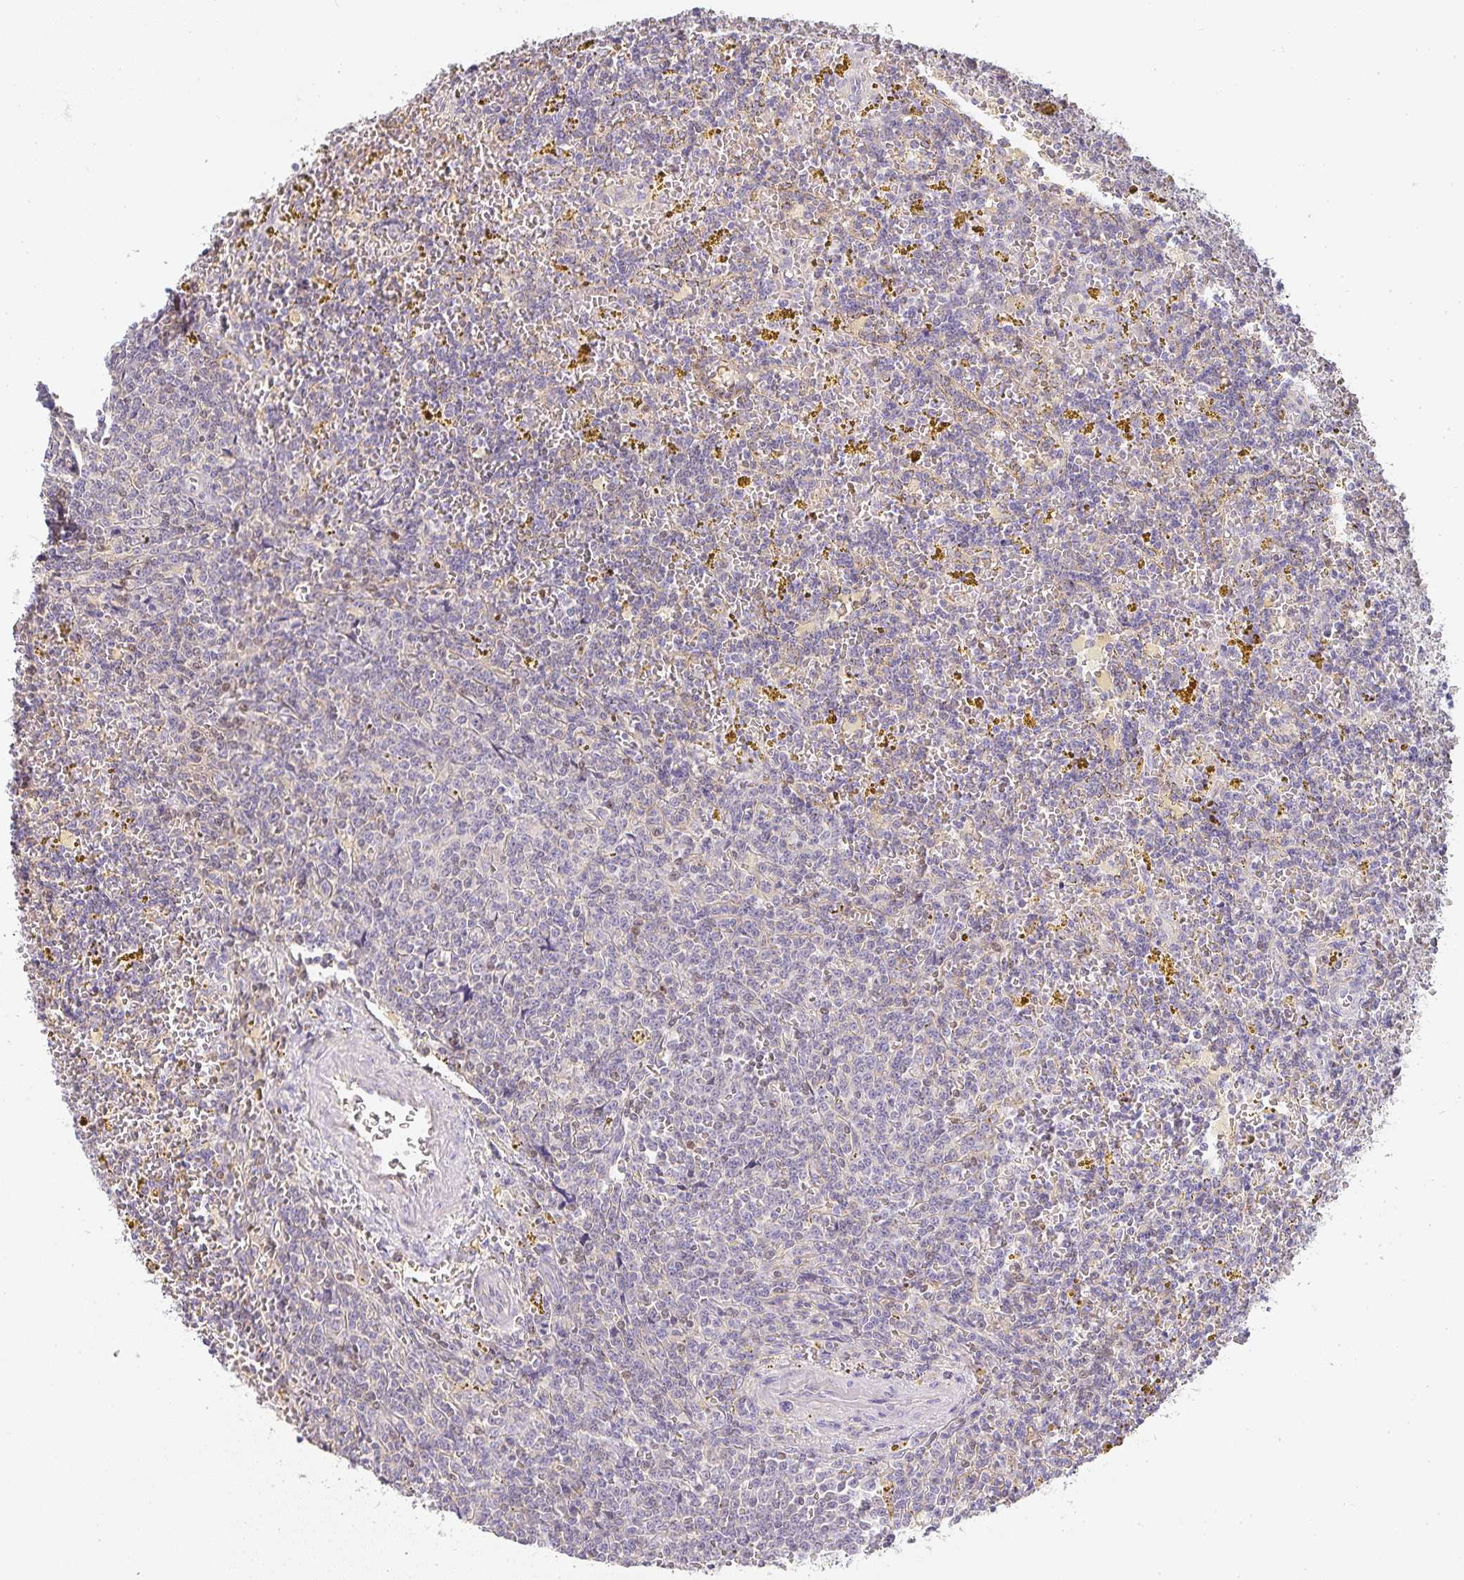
{"staining": {"intensity": "negative", "quantity": "none", "location": "none"}, "tissue": "lymphoma", "cell_type": "Tumor cells", "image_type": "cancer", "snomed": [{"axis": "morphology", "description": "Malignant lymphoma, non-Hodgkin's type, Low grade"}, {"axis": "topography", "description": "Spleen"}, {"axis": "topography", "description": "Lymph node"}], "caption": "DAB immunohistochemical staining of human low-grade malignant lymphoma, non-Hodgkin's type displays no significant staining in tumor cells.", "gene": "GATA3", "patient": {"sex": "female", "age": 66}}